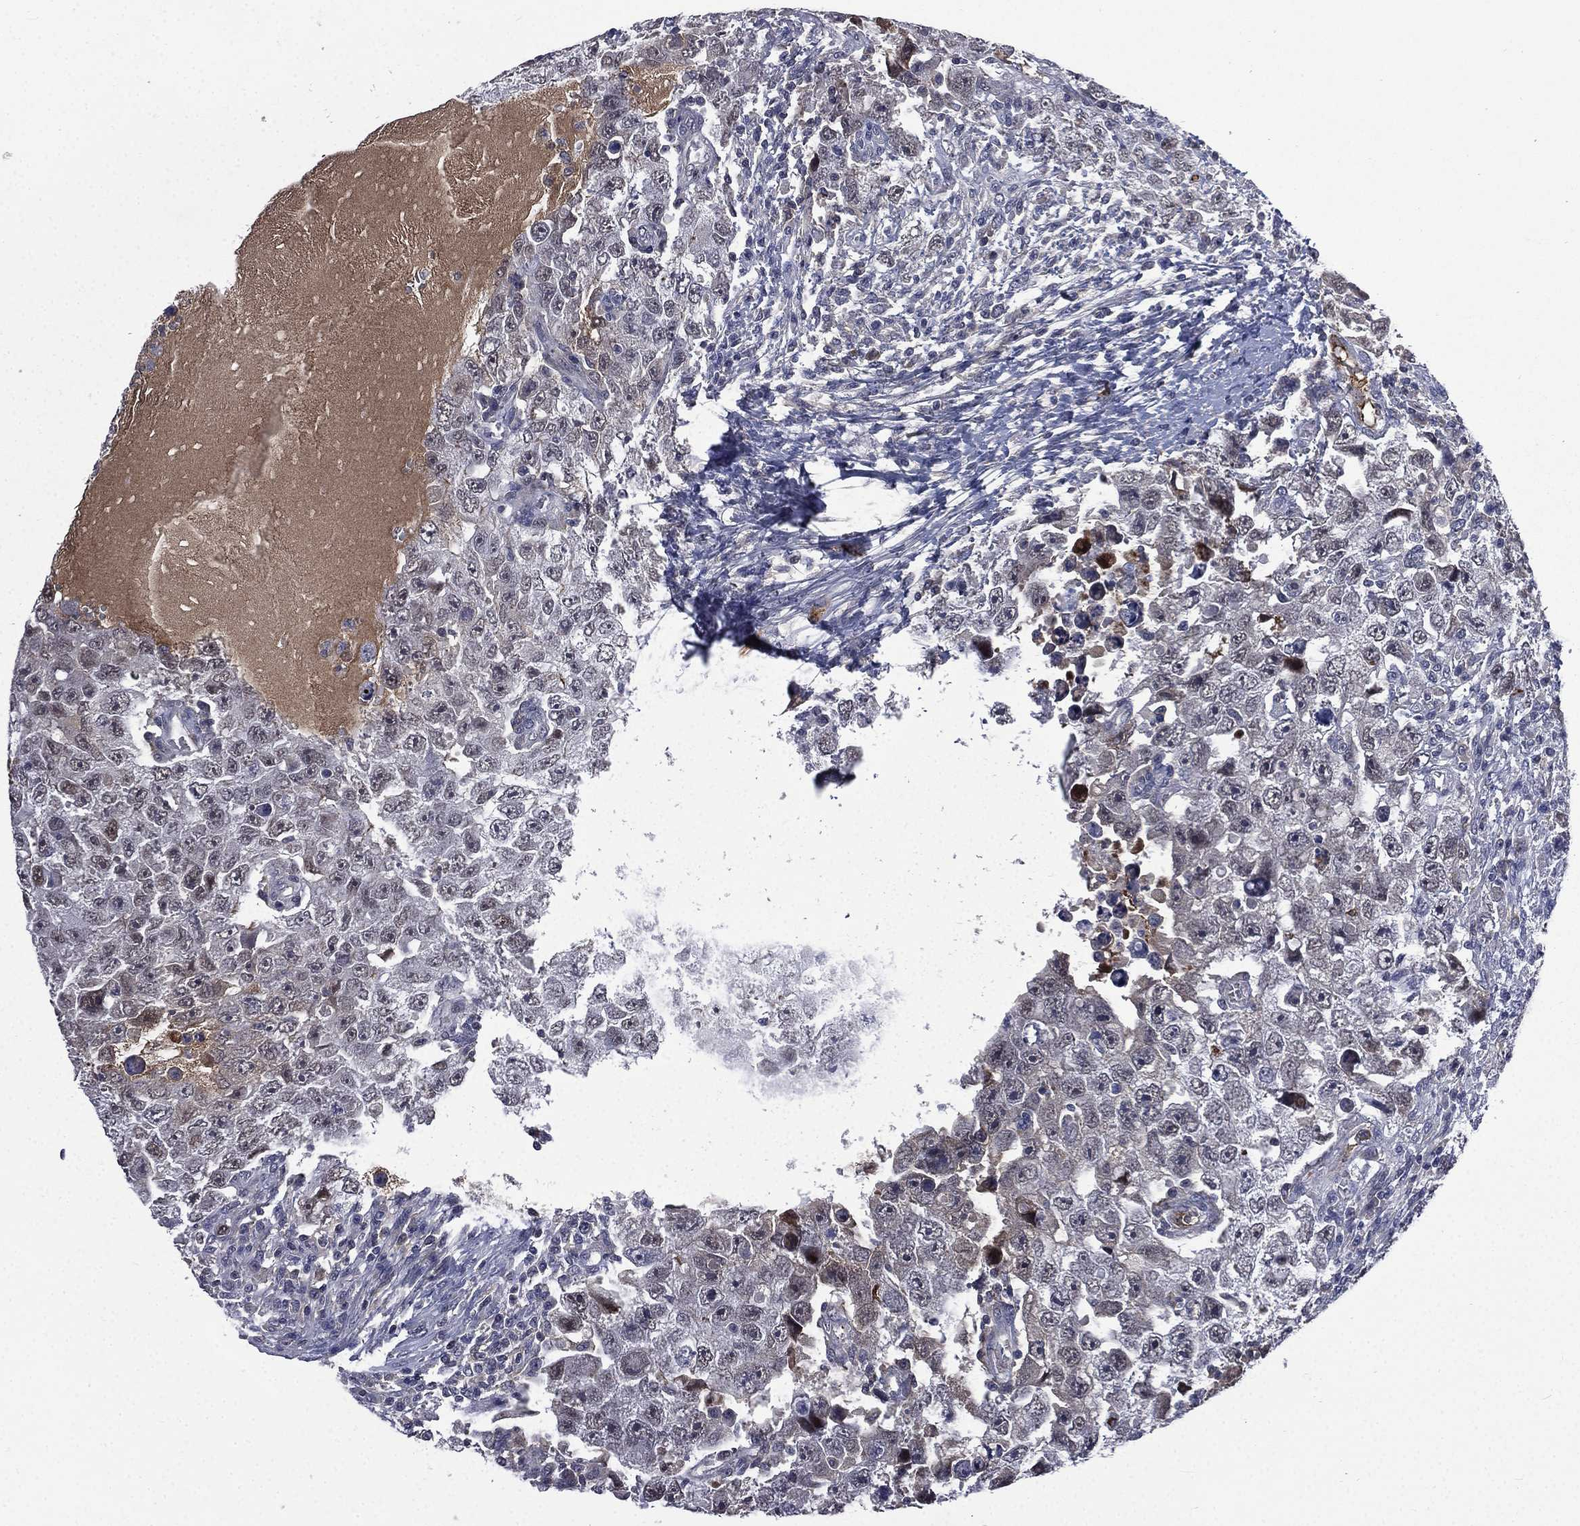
{"staining": {"intensity": "negative", "quantity": "none", "location": "none"}, "tissue": "testis cancer", "cell_type": "Tumor cells", "image_type": "cancer", "snomed": [{"axis": "morphology", "description": "Carcinoma, Embryonal, NOS"}, {"axis": "topography", "description": "Testis"}], "caption": "This is an IHC histopathology image of human embryonal carcinoma (testis). There is no expression in tumor cells.", "gene": "FGG", "patient": {"sex": "male", "age": 26}}